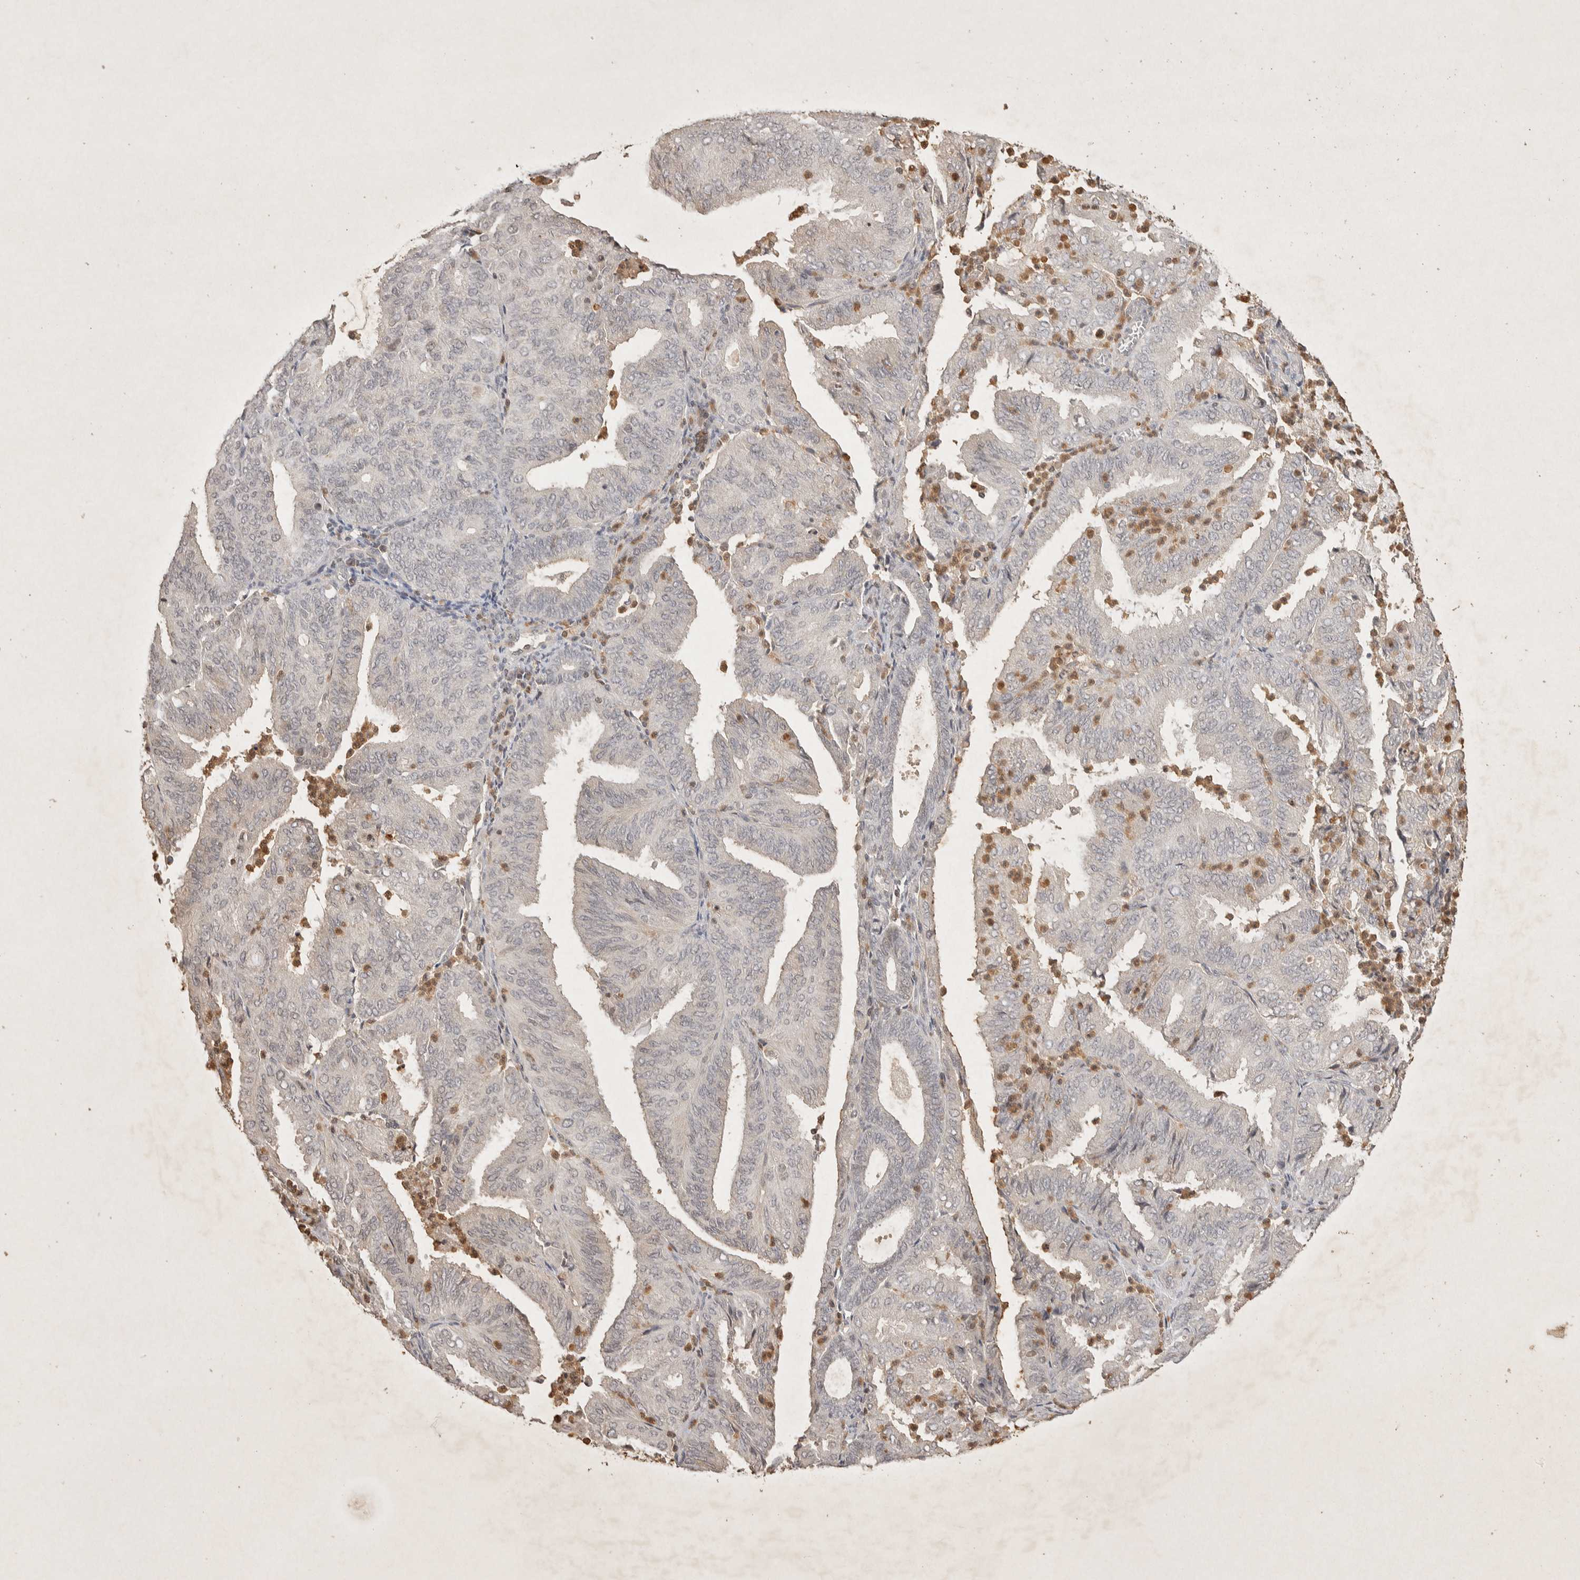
{"staining": {"intensity": "negative", "quantity": "none", "location": "none"}, "tissue": "endometrial cancer", "cell_type": "Tumor cells", "image_type": "cancer", "snomed": [{"axis": "morphology", "description": "Adenocarcinoma, NOS"}, {"axis": "topography", "description": "Uterus"}], "caption": "Immunohistochemistry (IHC) histopathology image of endometrial cancer stained for a protein (brown), which shows no staining in tumor cells.", "gene": "RAC2", "patient": {"sex": "female", "age": 60}}